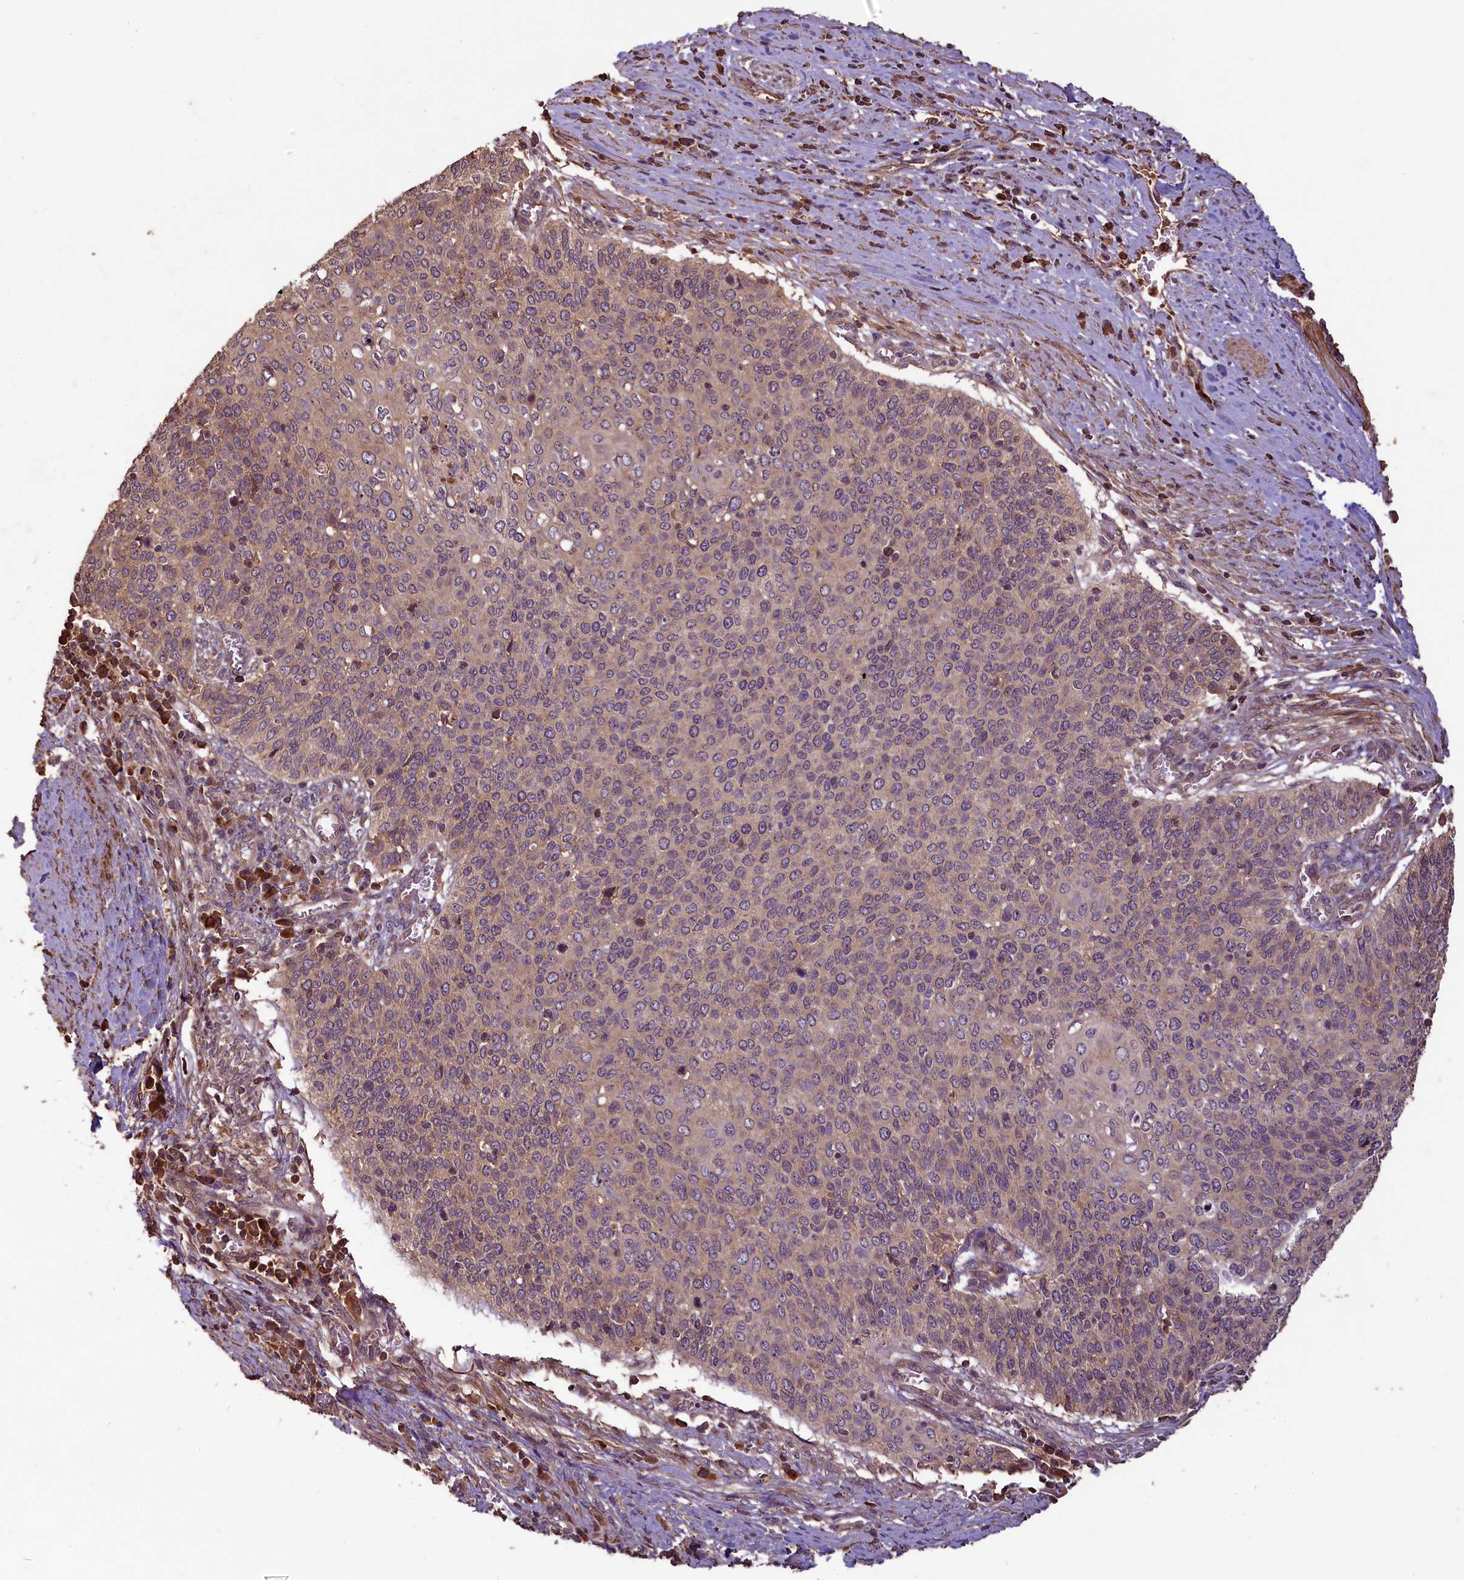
{"staining": {"intensity": "weak", "quantity": ">75%", "location": "cytoplasmic/membranous"}, "tissue": "cervical cancer", "cell_type": "Tumor cells", "image_type": "cancer", "snomed": [{"axis": "morphology", "description": "Squamous cell carcinoma, NOS"}, {"axis": "topography", "description": "Cervix"}], "caption": "A histopathology image of squamous cell carcinoma (cervical) stained for a protein exhibits weak cytoplasmic/membranous brown staining in tumor cells. The protein of interest is shown in brown color, while the nuclei are stained blue.", "gene": "NUDT6", "patient": {"sex": "female", "age": 39}}